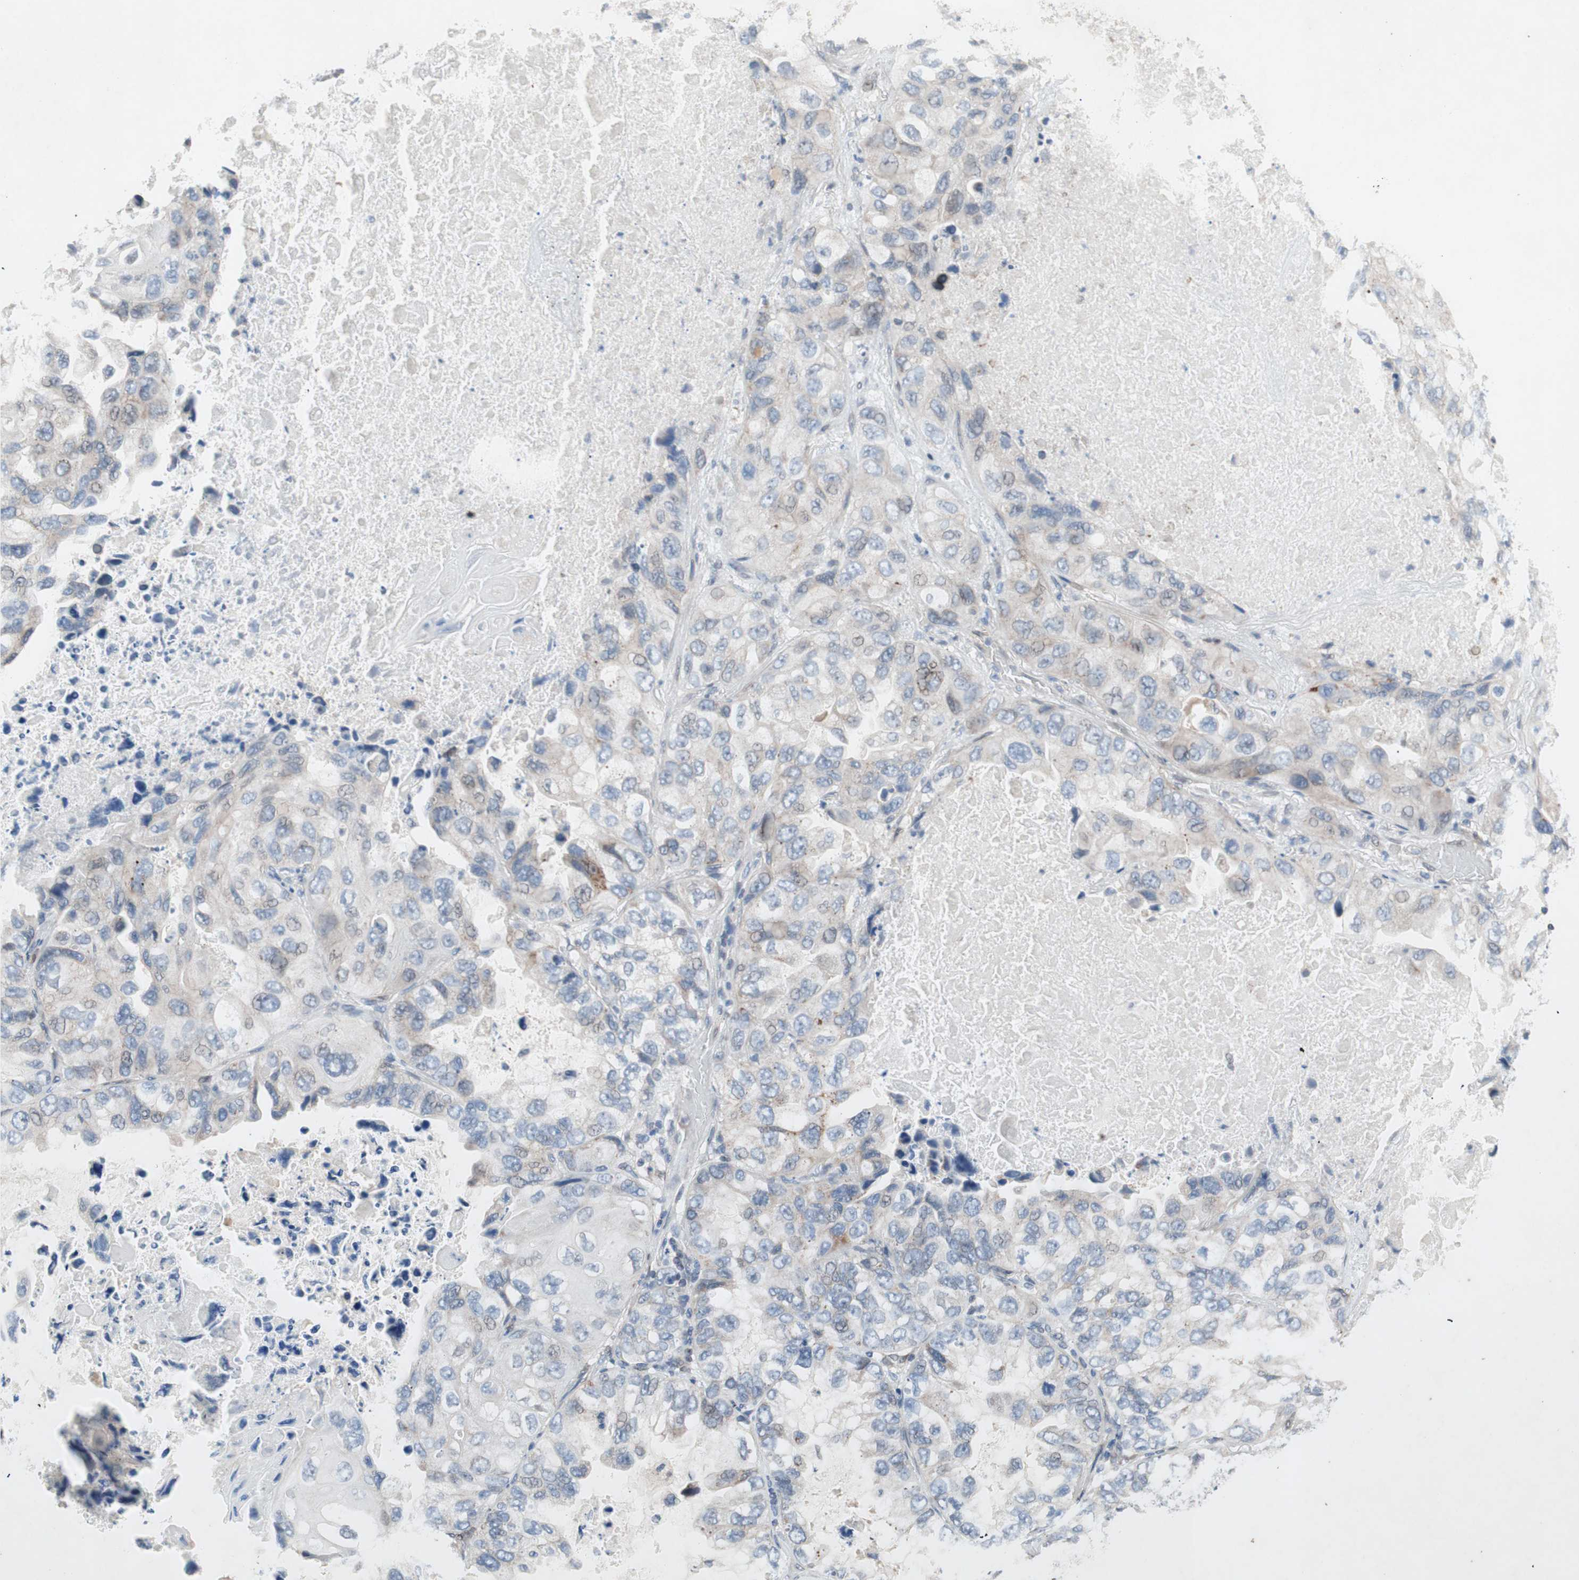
{"staining": {"intensity": "negative", "quantity": "none", "location": "none"}, "tissue": "lung cancer", "cell_type": "Tumor cells", "image_type": "cancer", "snomed": [{"axis": "morphology", "description": "Squamous cell carcinoma, NOS"}, {"axis": "topography", "description": "Lung"}], "caption": "The IHC image has no significant staining in tumor cells of lung cancer tissue.", "gene": "ARNT2", "patient": {"sex": "female", "age": 73}}